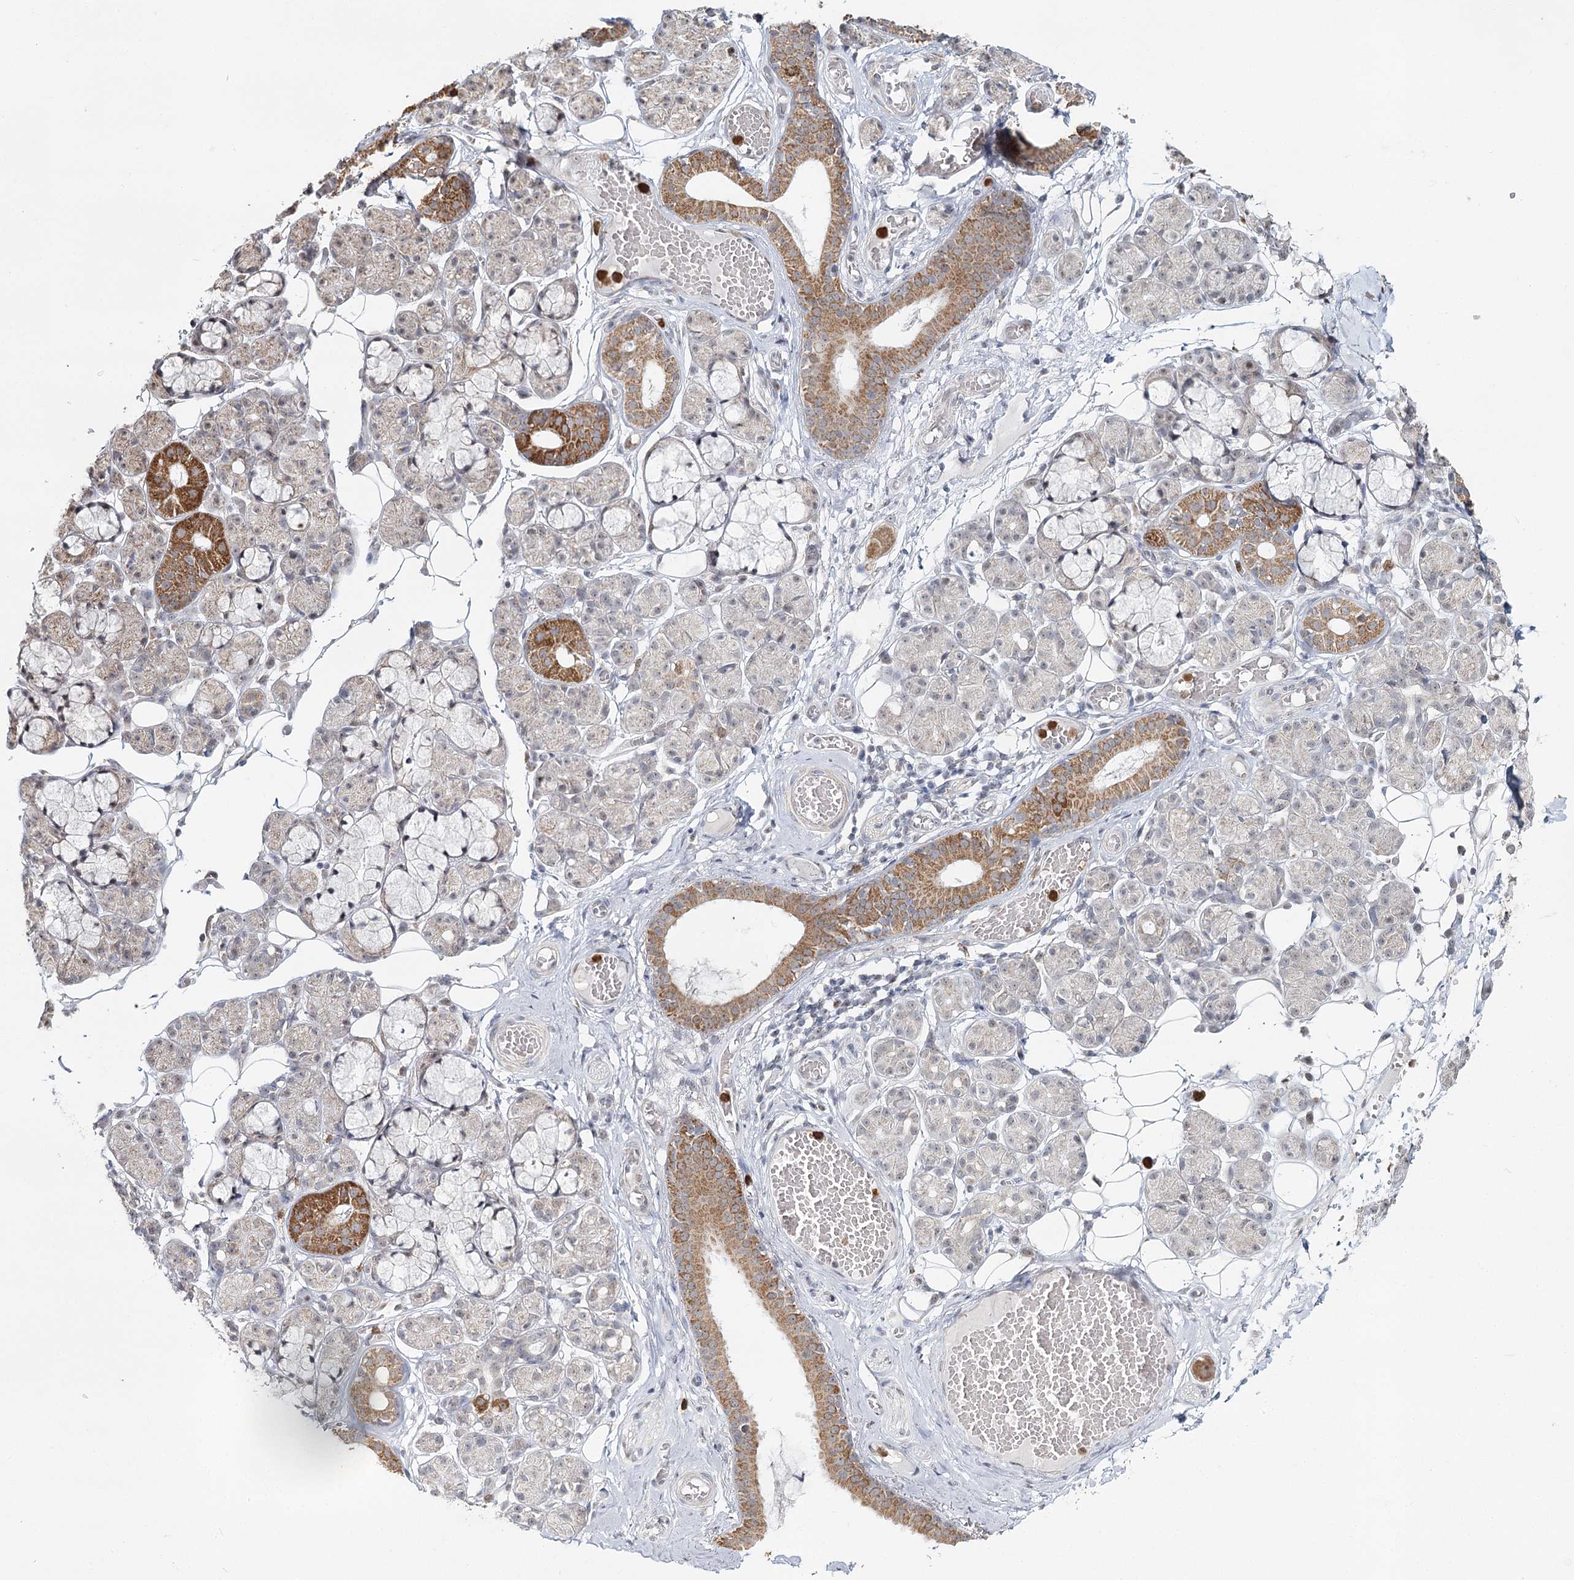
{"staining": {"intensity": "moderate", "quantity": "25%-75%", "location": "cytoplasmic/membranous,nuclear"}, "tissue": "salivary gland", "cell_type": "Glandular cells", "image_type": "normal", "snomed": [{"axis": "morphology", "description": "Normal tissue, NOS"}, {"axis": "topography", "description": "Salivary gland"}], "caption": "Human salivary gland stained with a brown dye reveals moderate cytoplasmic/membranous,nuclear positive positivity in about 25%-75% of glandular cells.", "gene": "ATAD1", "patient": {"sex": "male", "age": 63}}